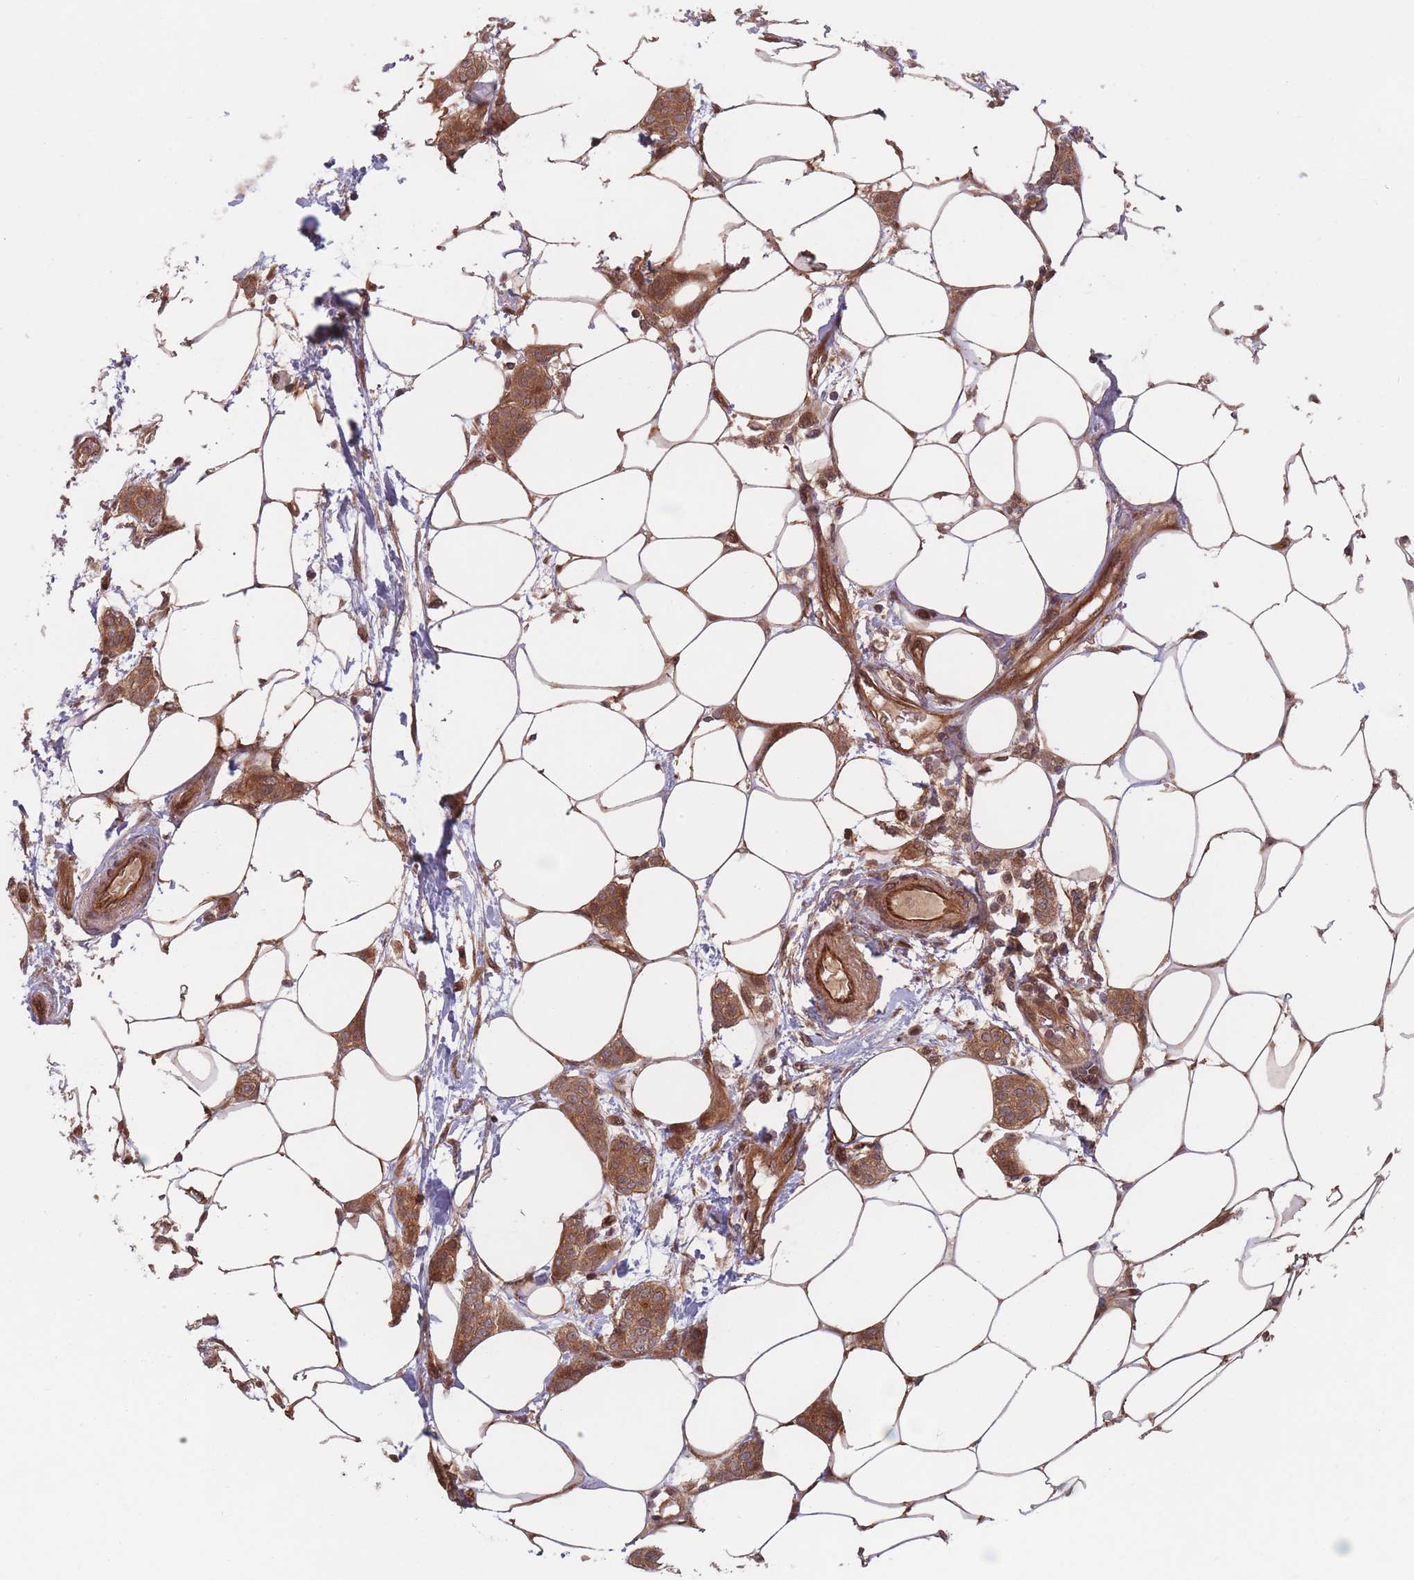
{"staining": {"intensity": "moderate", "quantity": ">75%", "location": "cytoplasmic/membranous"}, "tissue": "breast cancer", "cell_type": "Tumor cells", "image_type": "cancer", "snomed": [{"axis": "morphology", "description": "Duct carcinoma"}, {"axis": "topography", "description": "Breast"}], "caption": "Protein expression analysis of human breast cancer reveals moderate cytoplasmic/membranous expression in approximately >75% of tumor cells. (Brightfield microscopy of DAB IHC at high magnification).", "gene": "PODXL2", "patient": {"sex": "female", "age": 72}}